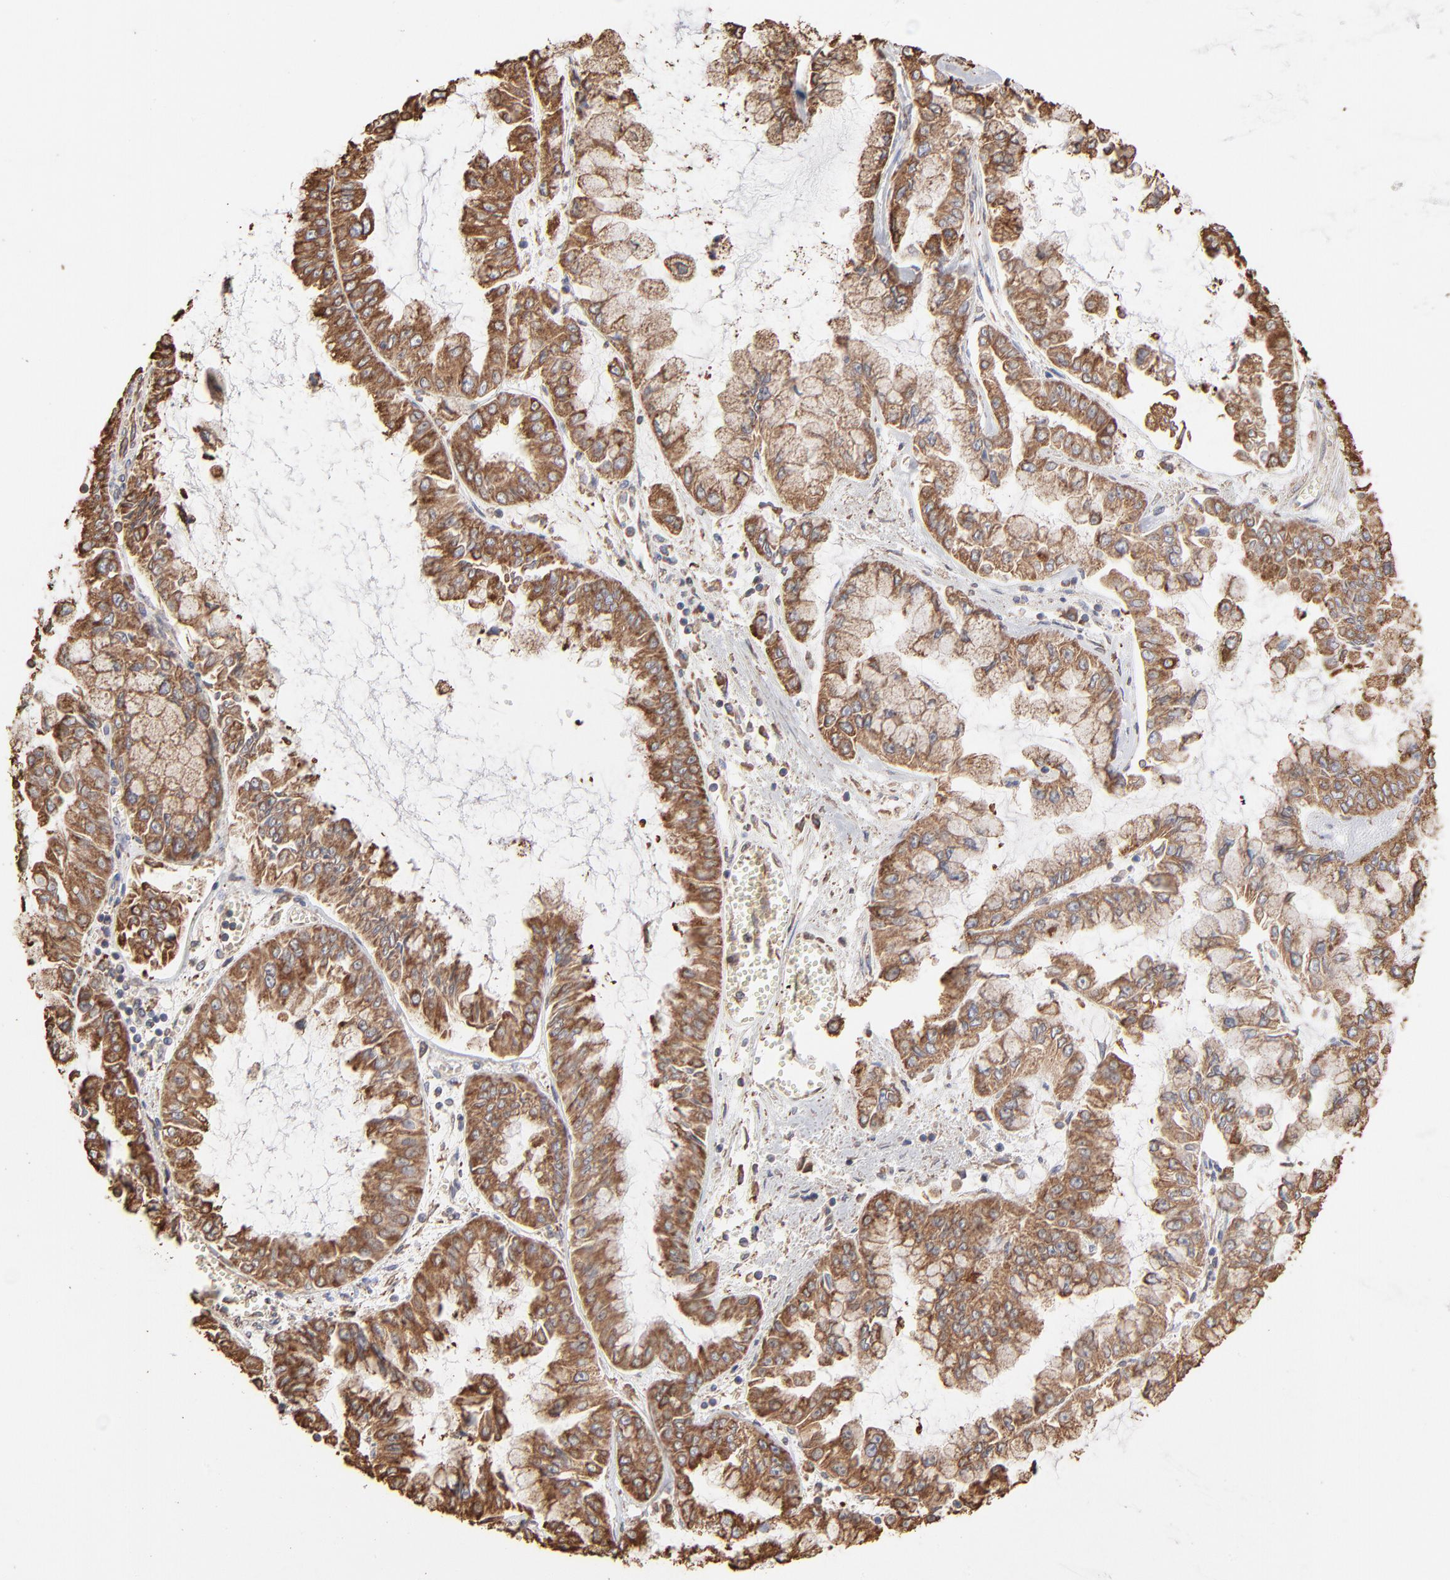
{"staining": {"intensity": "moderate", "quantity": ">75%", "location": "cytoplasmic/membranous"}, "tissue": "liver cancer", "cell_type": "Tumor cells", "image_type": "cancer", "snomed": [{"axis": "morphology", "description": "Cholangiocarcinoma"}, {"axis": "topography", "description": "Liver"}], "caption": "An image of human liver cancer stained for a protein reveals moderate cytoplasmic/membranous brown staining in tumor cells.", "gene": "PDIA3", "patient": {"sex": "female", "age": 79}}